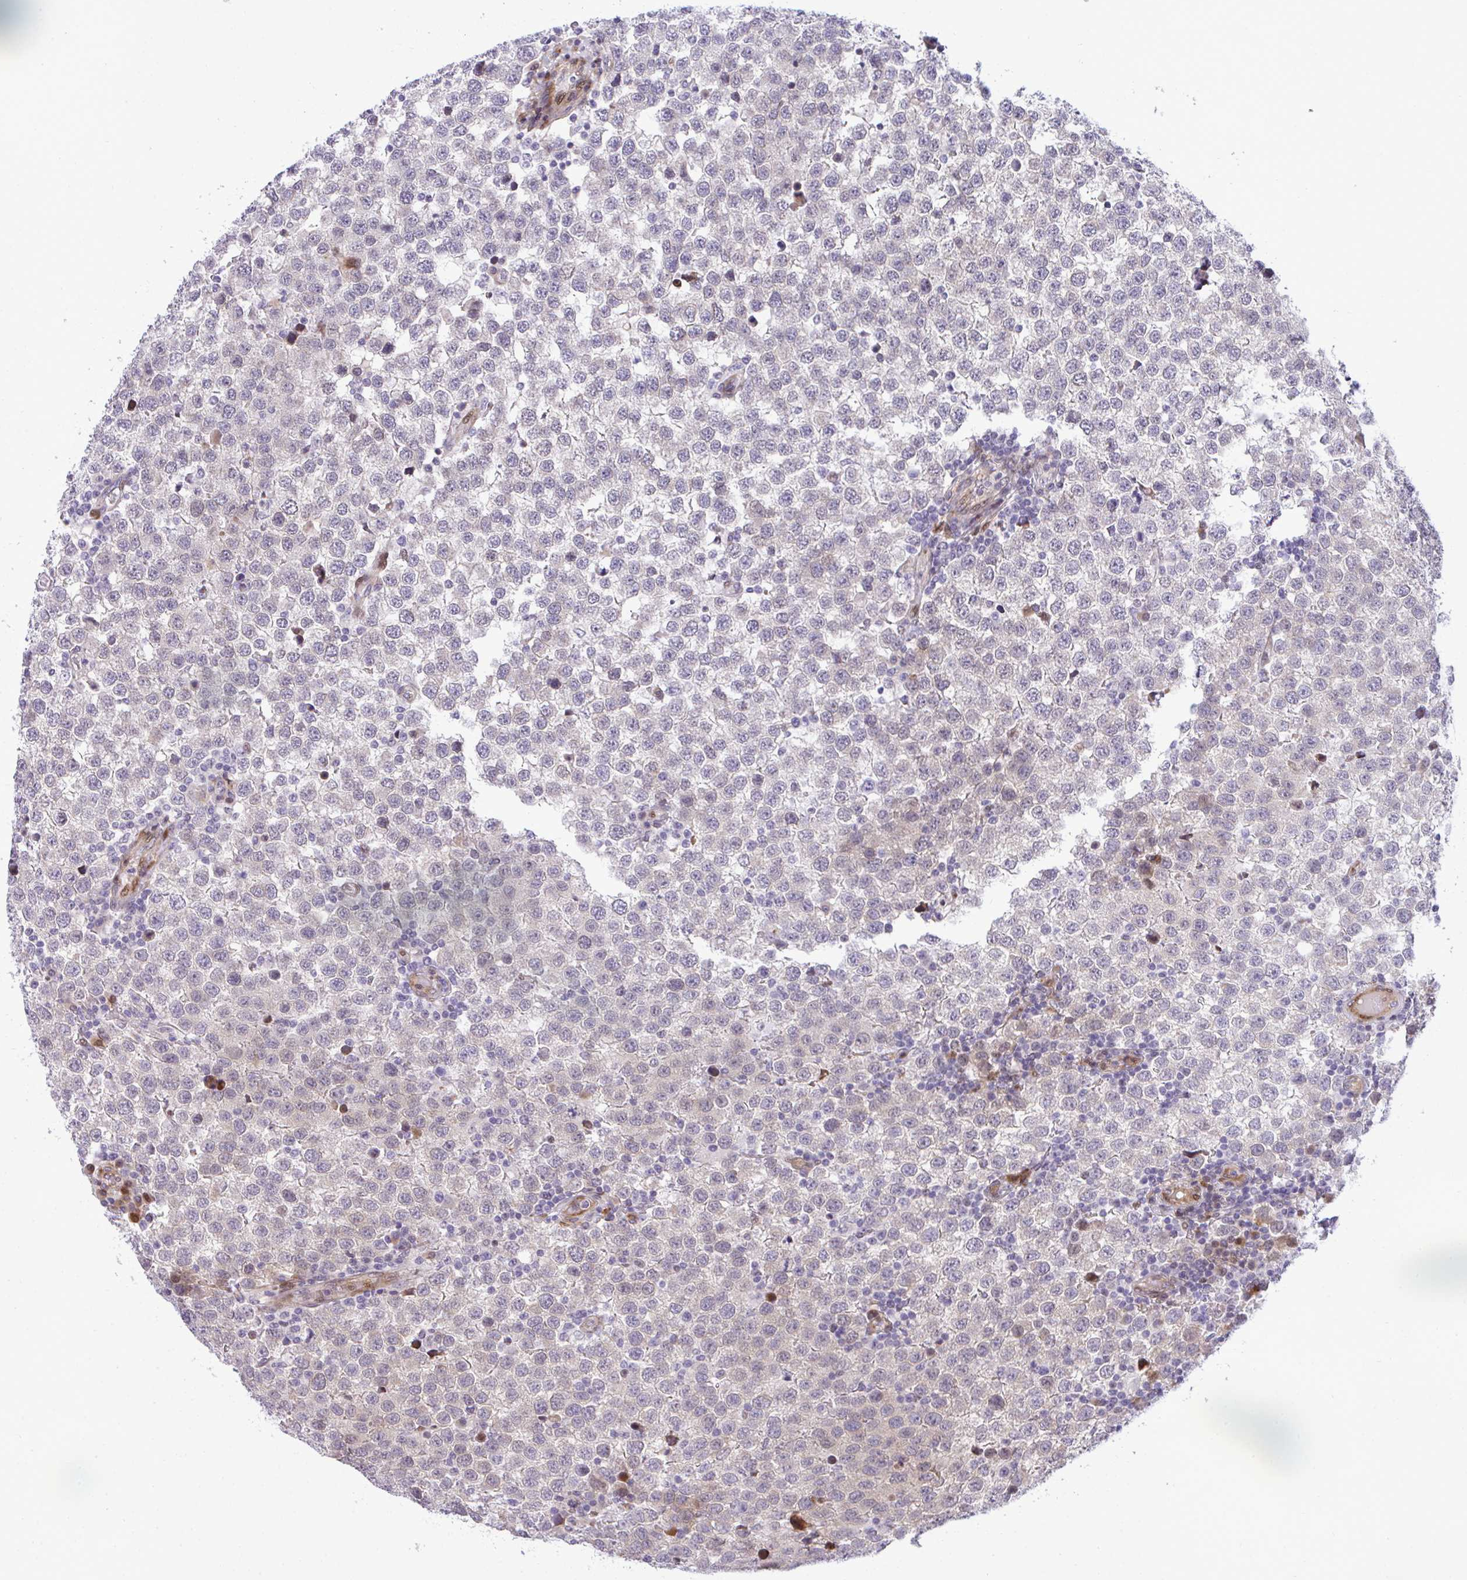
{"staining": {"intensity": "negative", "quantity": "none", "location": "none"}, "tissue": "testis cancer", "cell_type": "Tumor cells", "image_type": "cancer", "snomed": [{"axis": "morphology", "description": "Seminoma, NOS"}, {"axis": "topography", "description": "Testis"}], "caption": "This is a histopathology image of immunohistochemistry (IHC) staining of testis seminoma, which shows no staining in tumor cells.", "gene": "CASTOR2", "patient": {"sex": "male", "age": 34}}